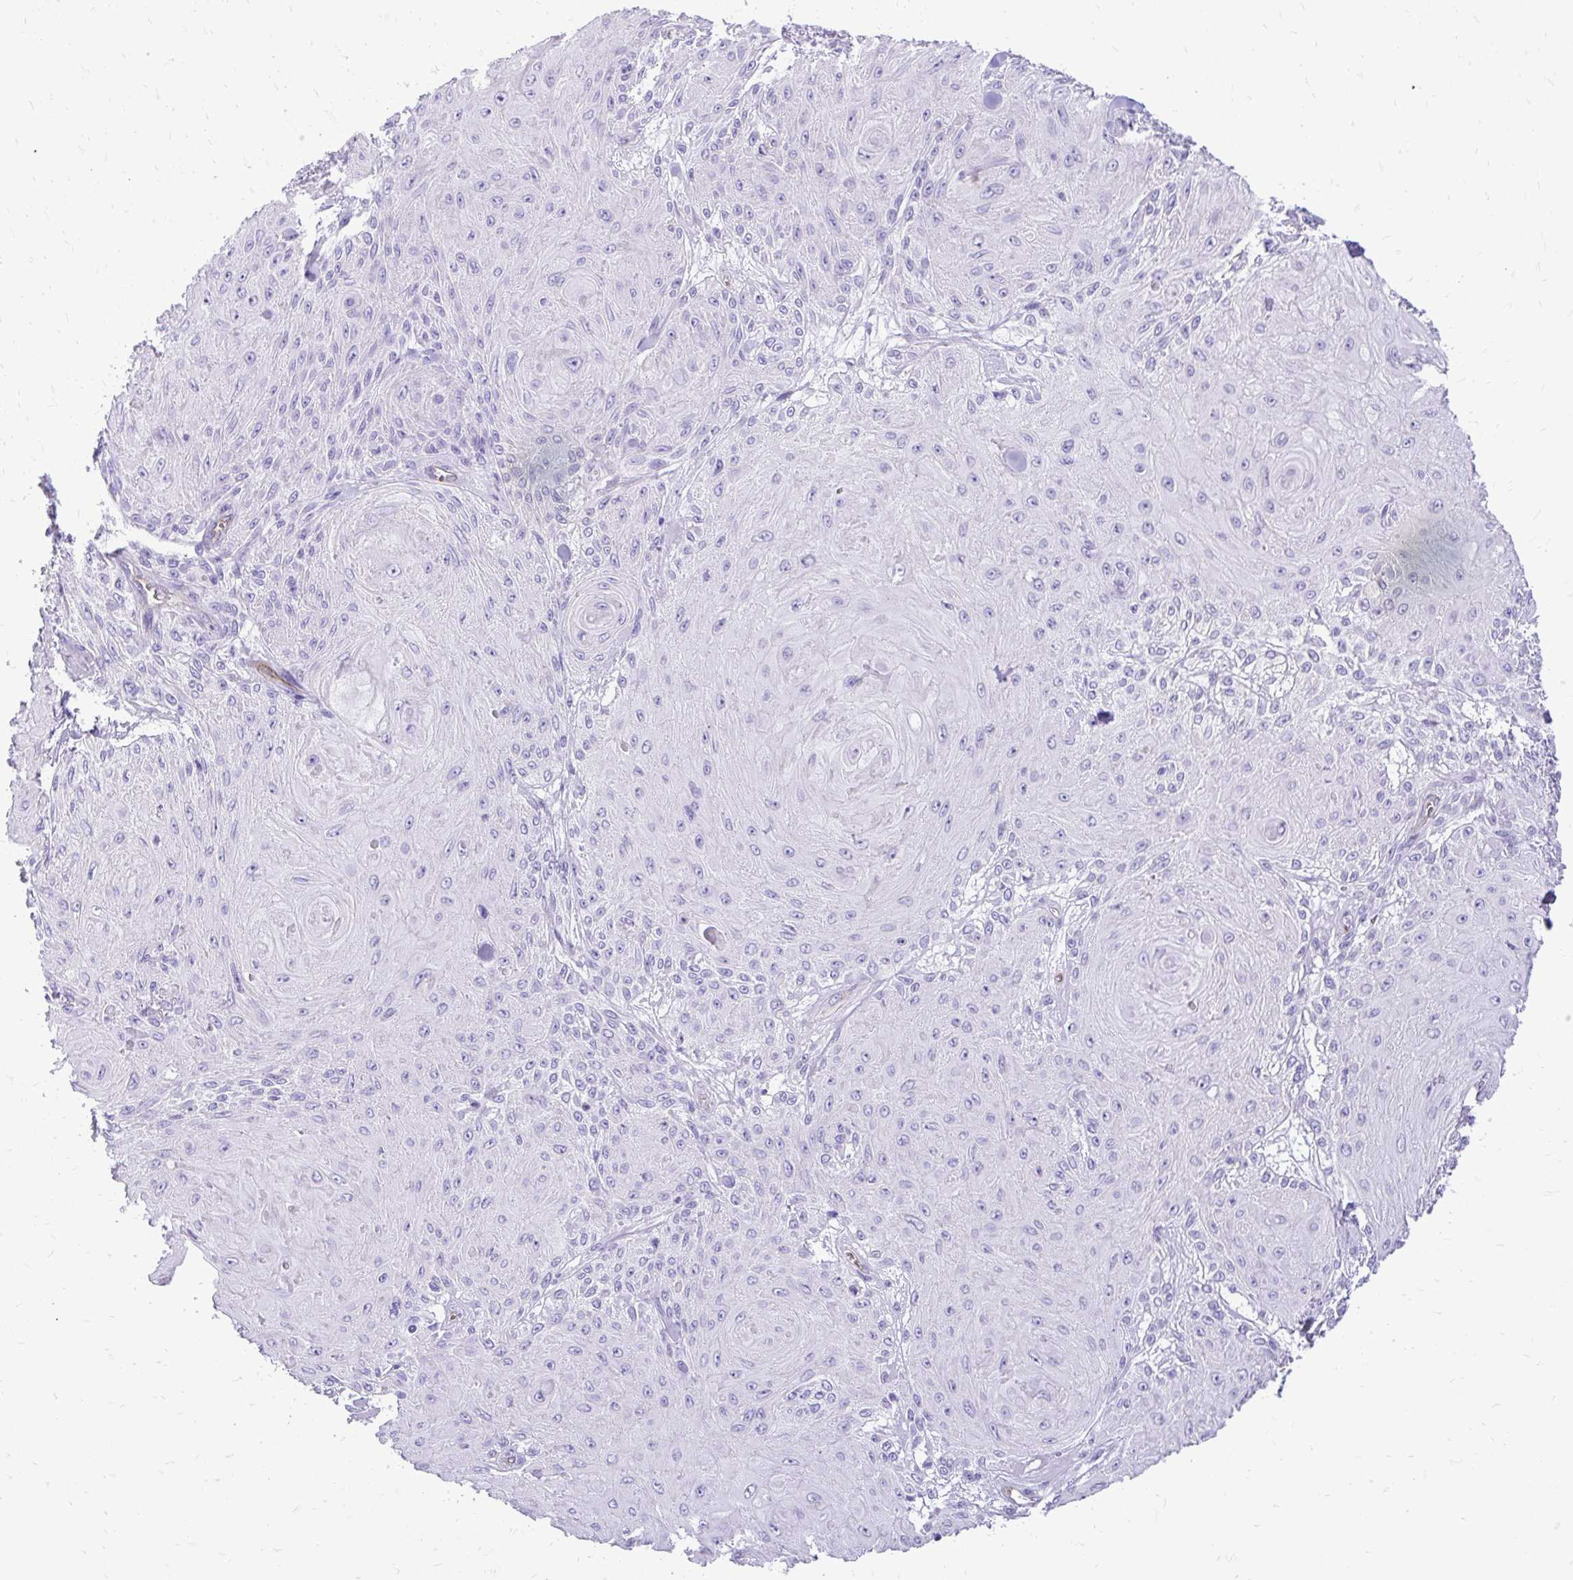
{"staining": {"intensity": "negative", "quantity": "none", "location": "none"}, "tissue": "skin cancer", "cell_type": "Tumor cells", "image_type": "cancer", "snomed": [{"axis": "morphology", "description": "Squamous cell carcinoma, NOS"}, {"axis": "topography", "description": "Skin"}], "caption": "The image shows no significant expression in tumor cells of skin cancer (squamous cell carcinoma).", "gene": "PELI3", "patient": {"sex": "male", "age": 88}}